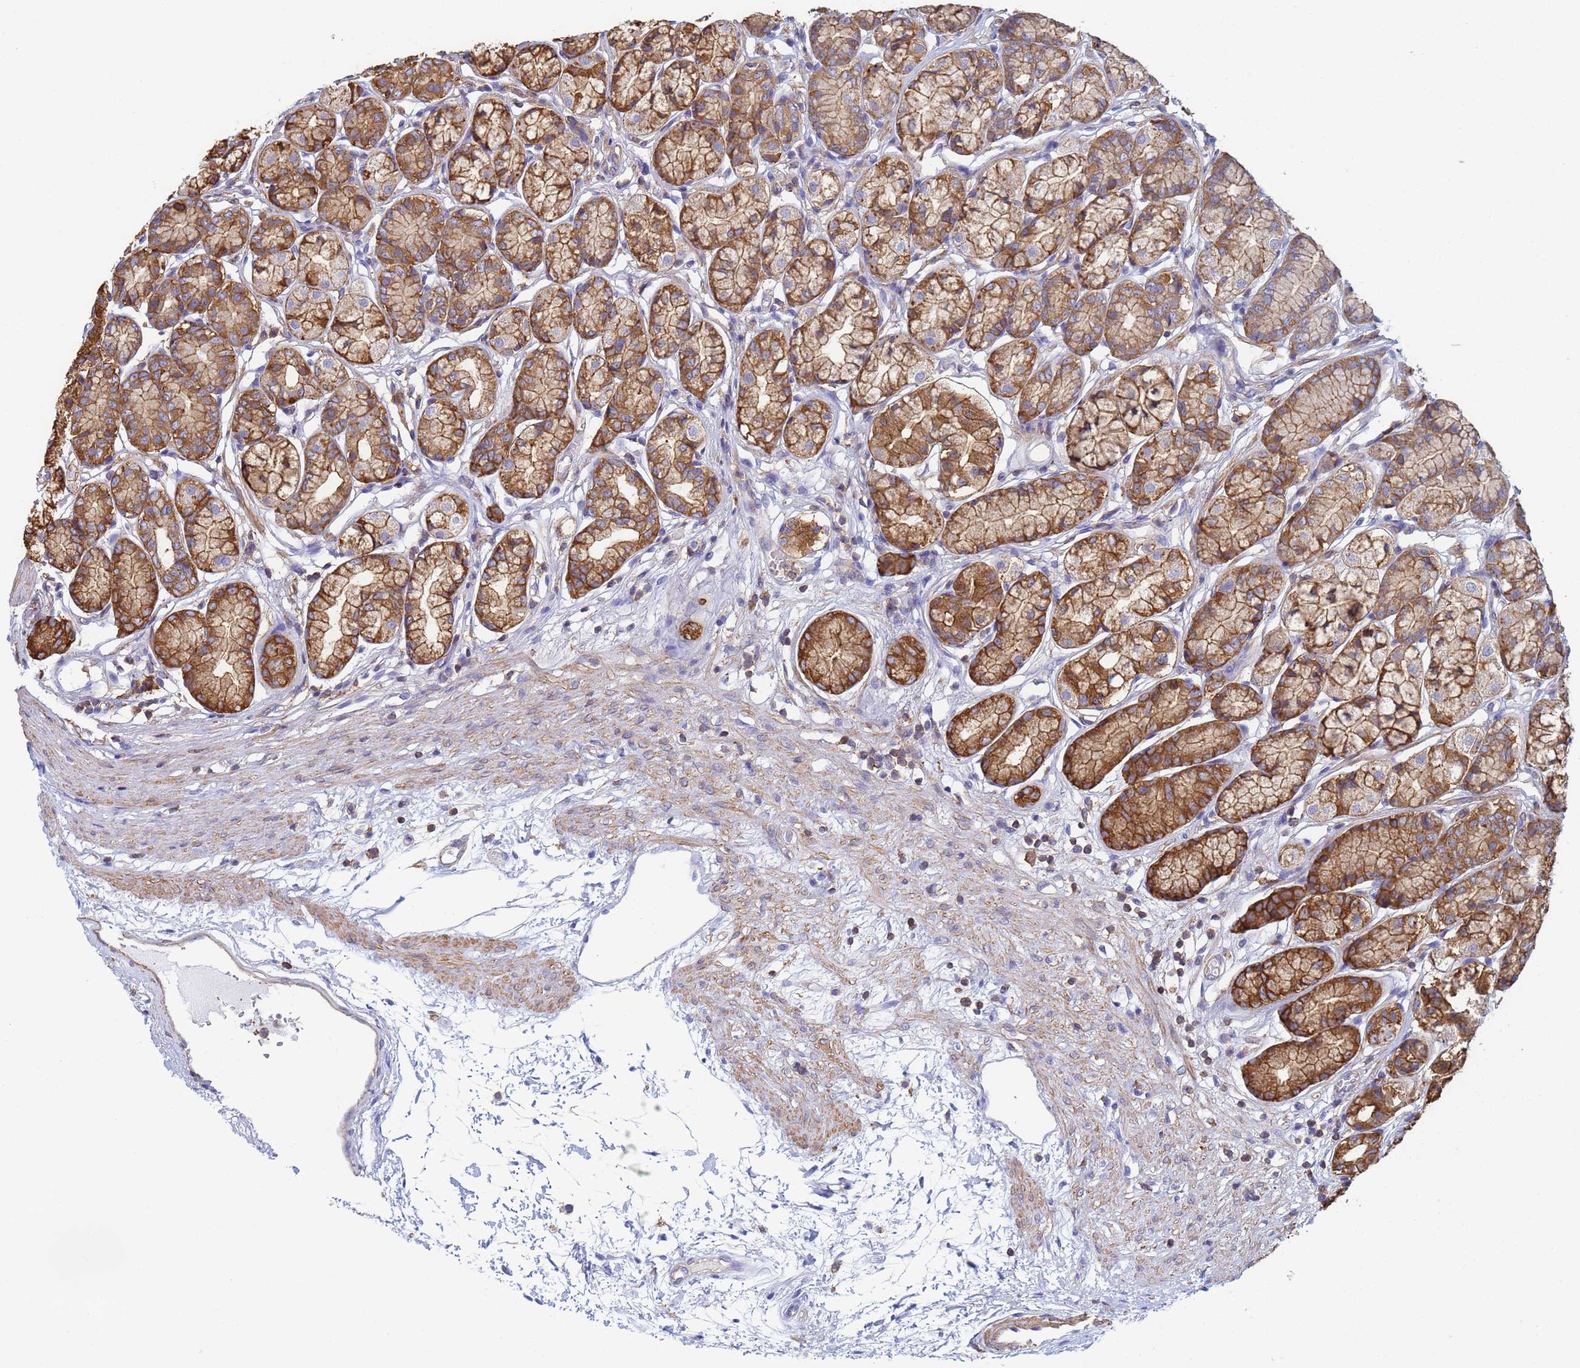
{"staining": {"intensity": "strong", "quantity": ">75%", "location": "cytoplasmic/membranous"}, "tissue": "stomach", "cell_type": "Glandular cells", "image_type": "normal", "snomed": [{"axis": "morphology", "description": "Normal tissue, NOS"}, {"axis": "morphology", "description": "Adenocarcinoma, NOS"}, {"axis": "morphology", "description": "Adenocarcinoma, High grade"}, {"axis": "topography", "description": "Stomach, upper"}, {"axis": "topography", "description": "Stomach"}], "caption": "Immunohistochemical staining of normal stomach shows high levels of strong cytoplasmic/membranous expression in approximately >75% of glandular cells.", "gene": "ZNG1A", "patient": {"sex": "female", "age": 65}}